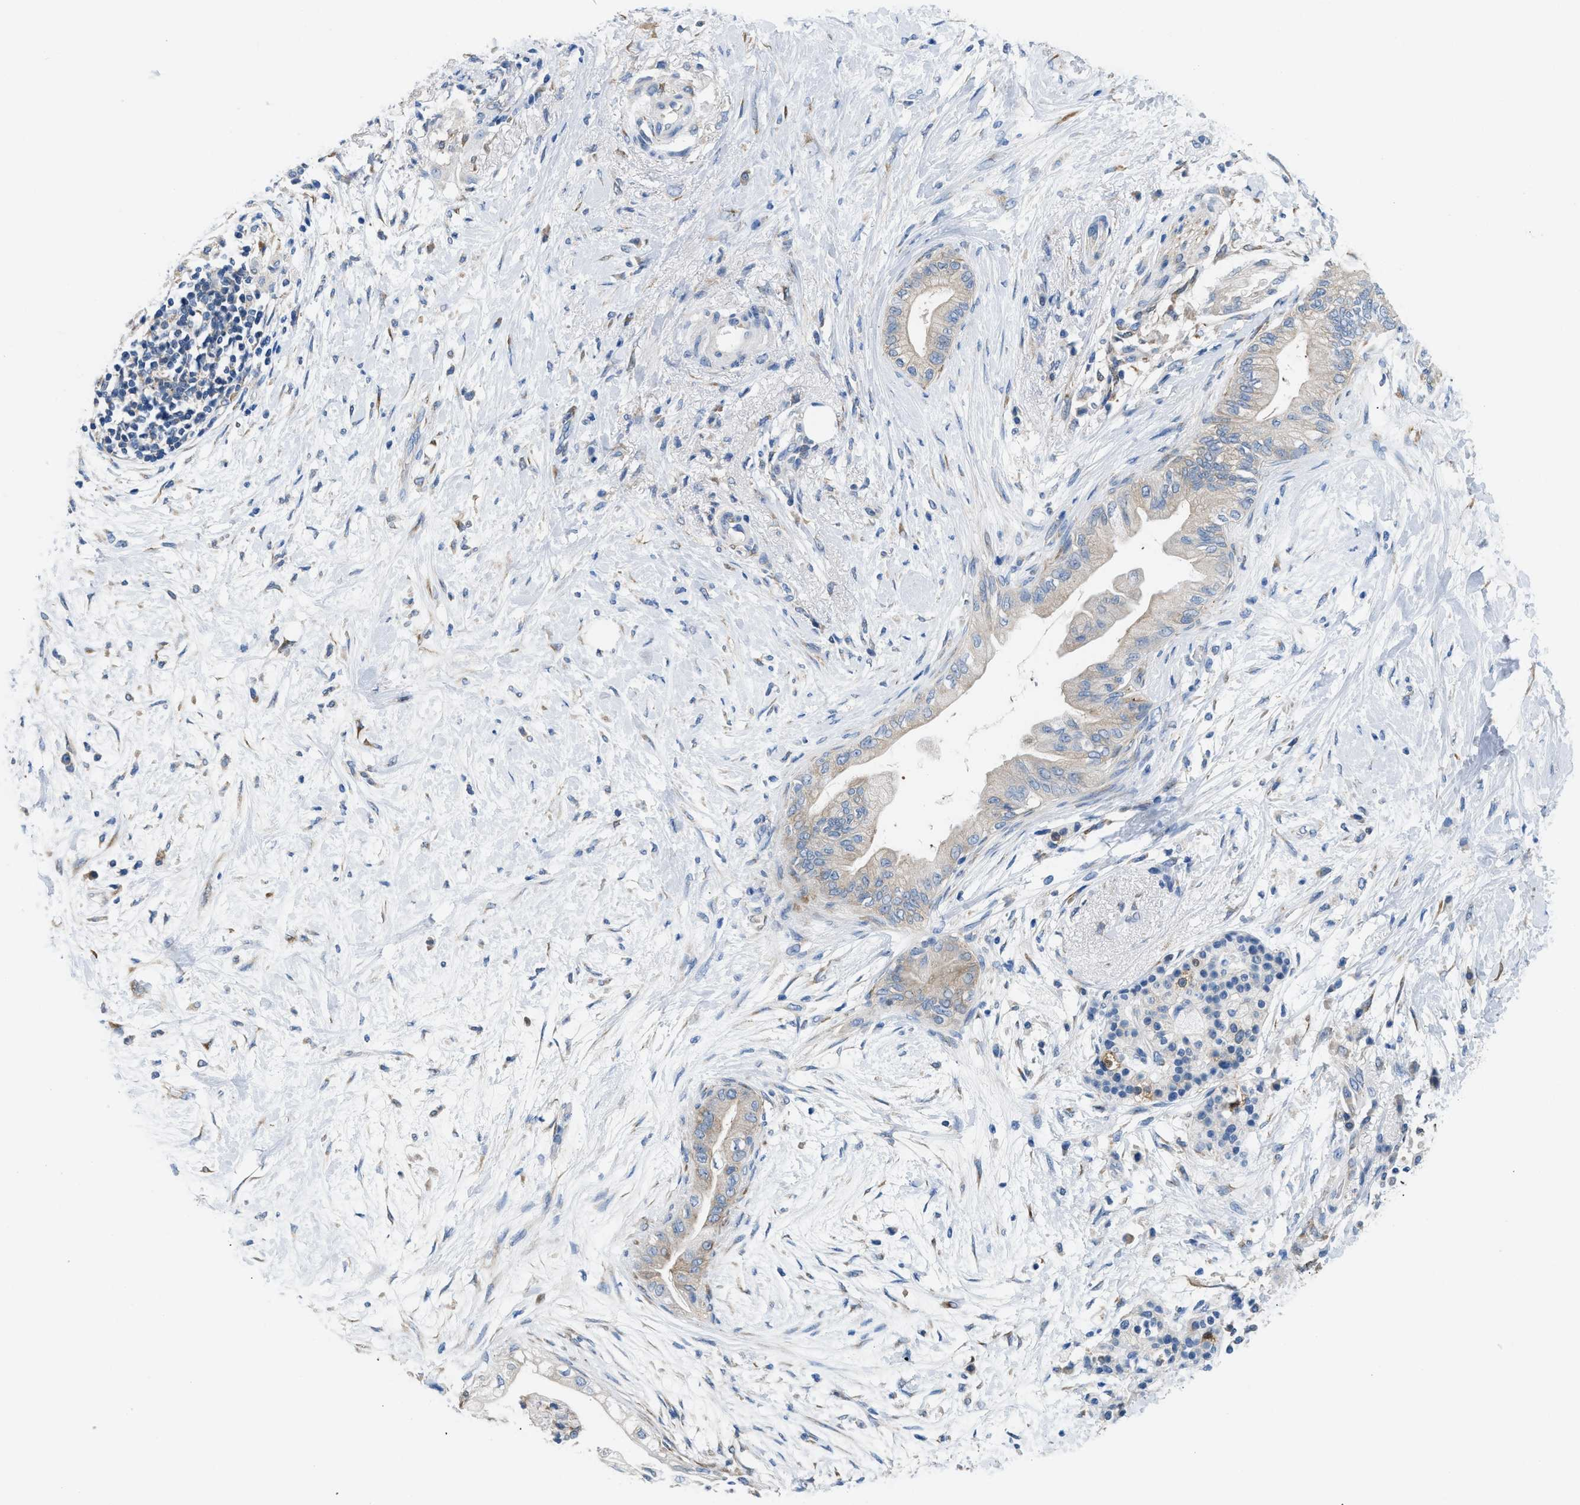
{"staining": {"intensity": "negative", "quantity": "none", "location": "cytoplasmic/membranous"}, "tissue": "pancreatic cancer", "cell_type": "Tumor cells", "image_type": "cancer", "snomed": [{"axis": "morphology", "description": "Normal tissue, NOS"}, {"axis": "morphology", "description": "Adenocarcinoma, NOS"}, {"axis": "topography", "description": "Pancreas"}, {"axis": "topography", "description": "Duodenum"}], "caption": "Human pancreatic adenocarcinoma stained for a protein using IHC shows no expression in tumor cells.", "gene": "BNC2", "patient": {"sex": "female", "age": 60}}